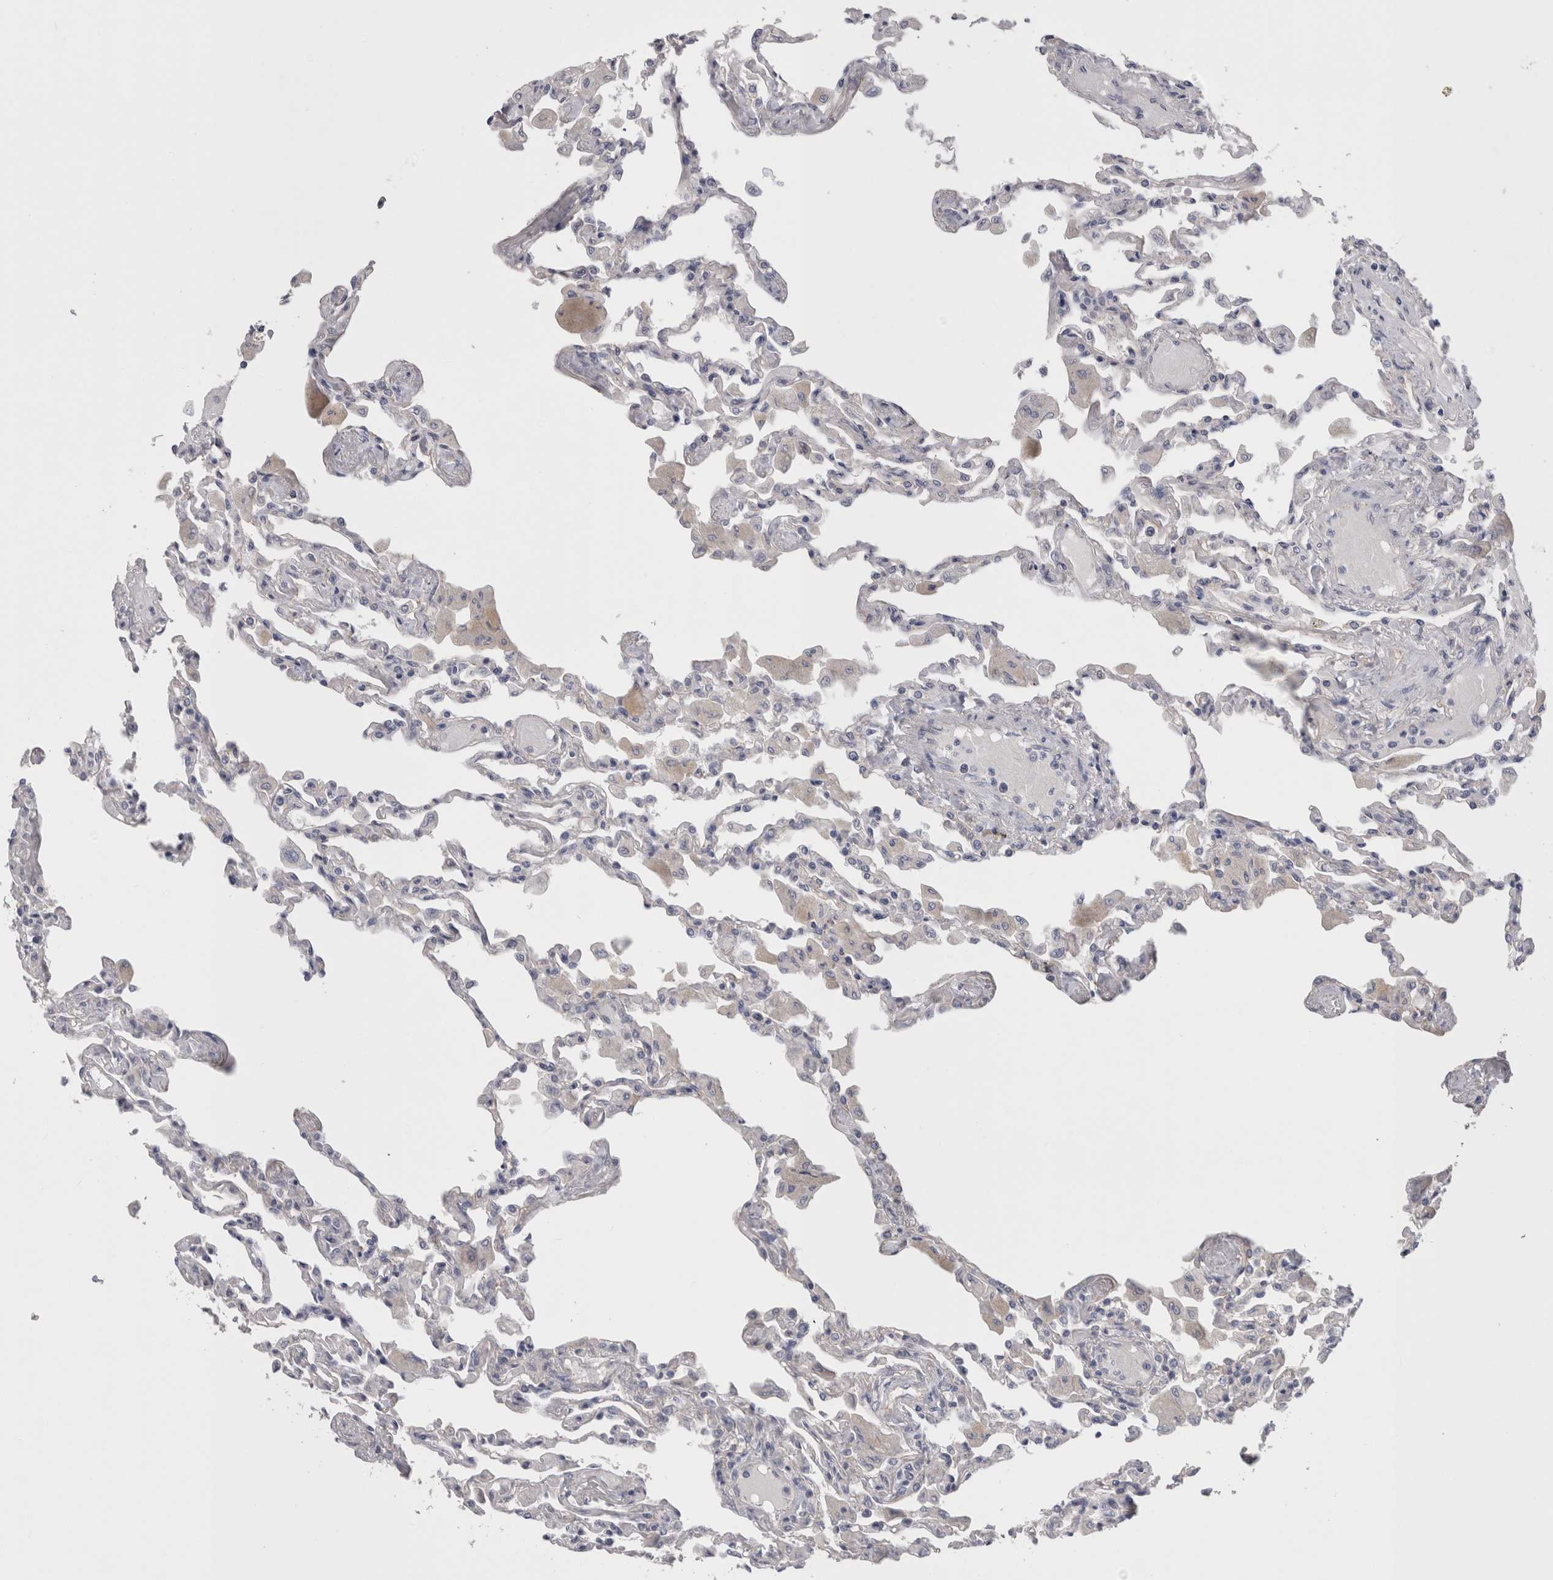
{"staining": {"intensity": "negative", "quantity": "none", "location": "none"}, "tissue": "lung", "cell_type": "Alveolar cells", "image_type": "normal", "snomed": [{"axis": "morphology", "description": "Normal tissue, NOS"}, {"axis": "topography", "description": "Bronchus"}, {"axis": "topography", "description": "Lung"}], "caption": "Immunohistochemical staining of unremarkable lung exhibits no significant staining in alveolar cells. (DAB IHC with hematoxylin counter stain).", "gene": "NECTIN2", "patient": {"sex": "female", "age": 49}}